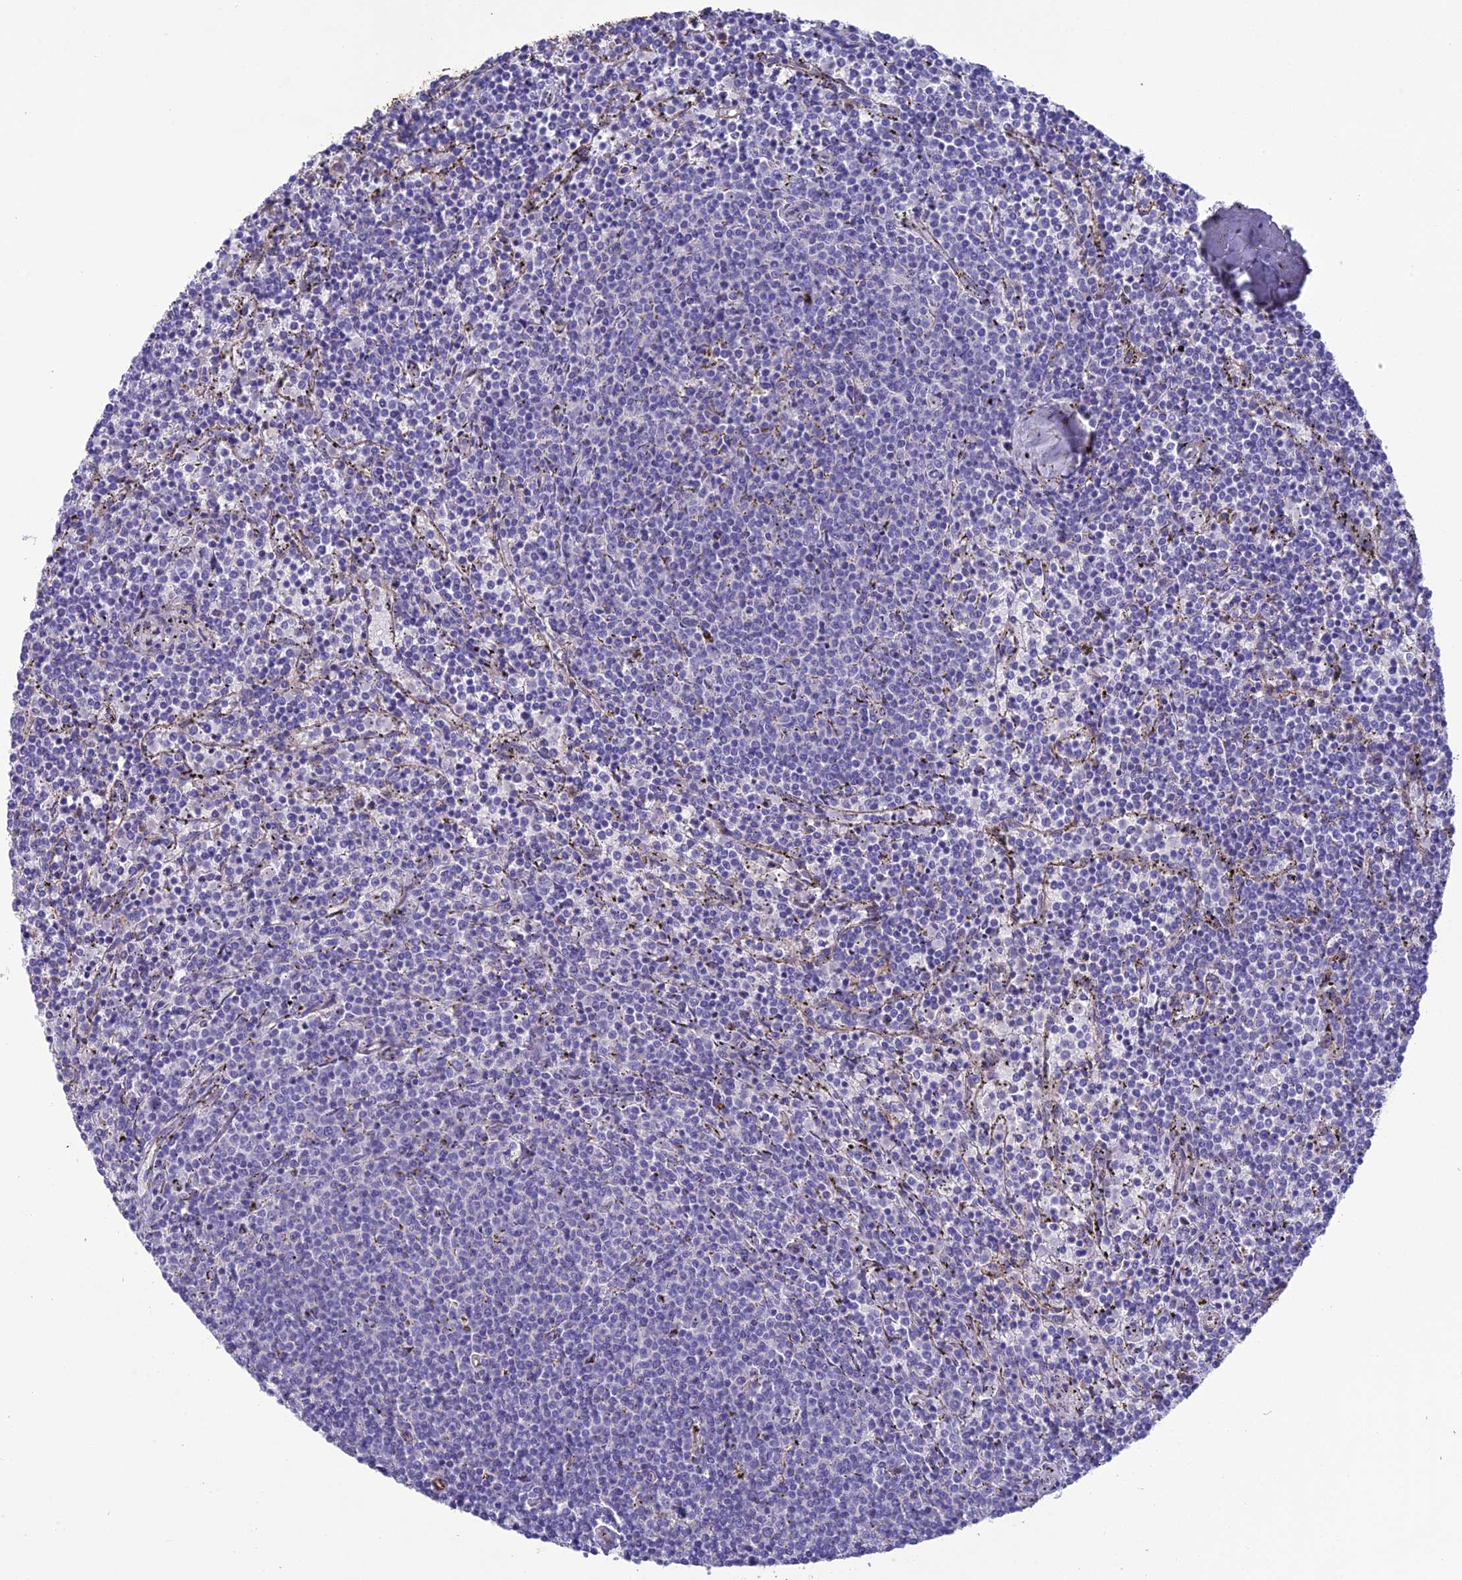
{"staining": {"intensity": "negative", "quantity": "none", "location": "none"}, "tissue": "lymphoma", "cell_type": "Tumor cells", "image_type": "cancer", "snomed": [{"axis": "morphology", "description": "Malignant lymphoma, non-Hodgkin's type, Low grade"}, {"axis": "topography", "description": "Spleen"}], "caption": "Immunohistochemical staining of human lymphoma exhibits no significant expression in tumor cells.", "gene": "TNS1", "patient": {"sex": "female", "age": 50}}